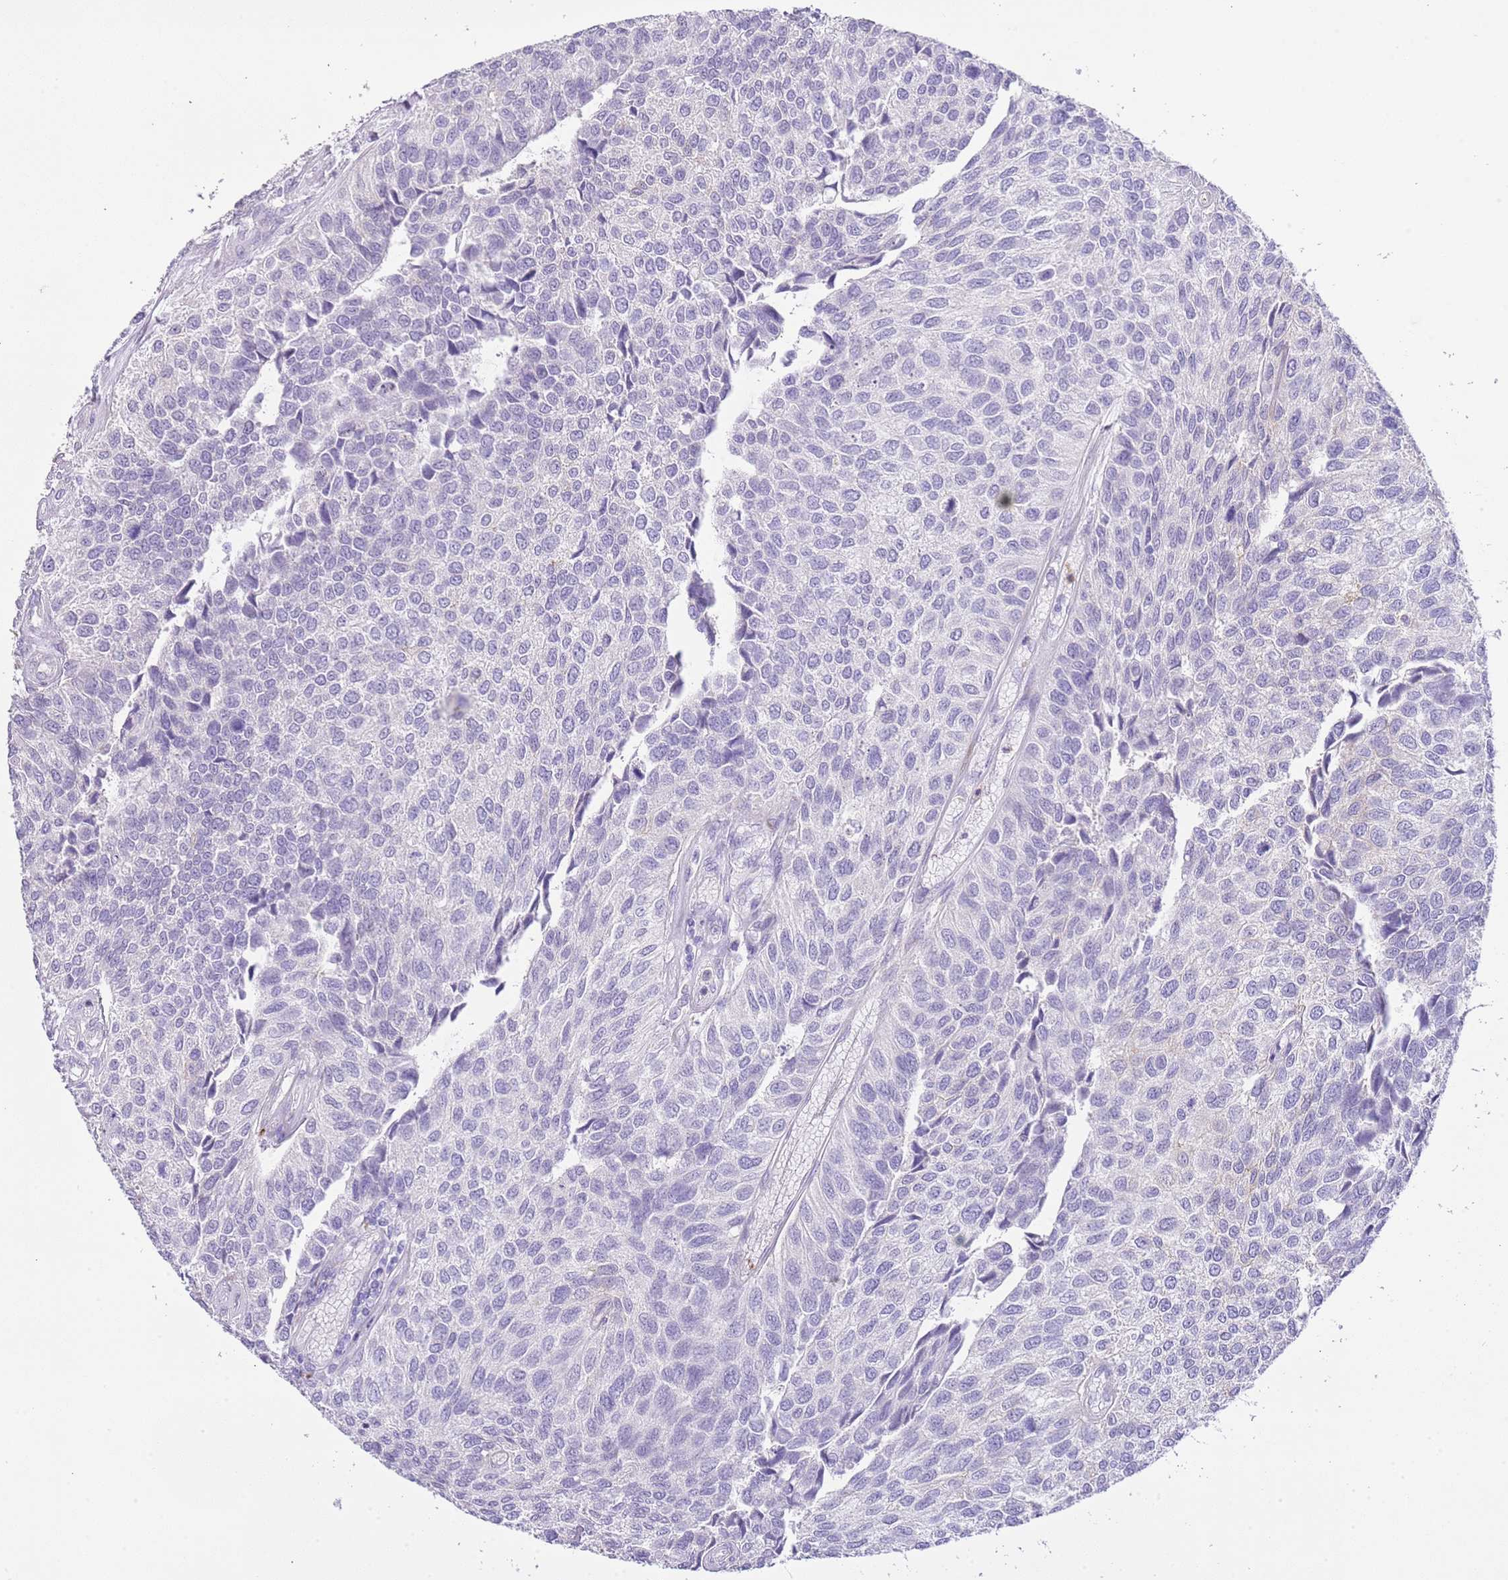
{"staining": {"intensity": "negative", "quantity": "none", "location": "none"}, "tissue": "urothelial cancer", "cell_type": "Tumor cells", "image_type": "cancer", "snomed": [{"axis": "morphology", "description": "Urothelial carcinoma, NOS"}, {"axis": "topography", "description": "Urinary bladder"}], "caption": "Immunohistochemical staining of transitional cell carcinoma reveals no significant expression in tumor cells.", "gene": "OR2Z1", "patient": {"sex": "male", "age": 55}}